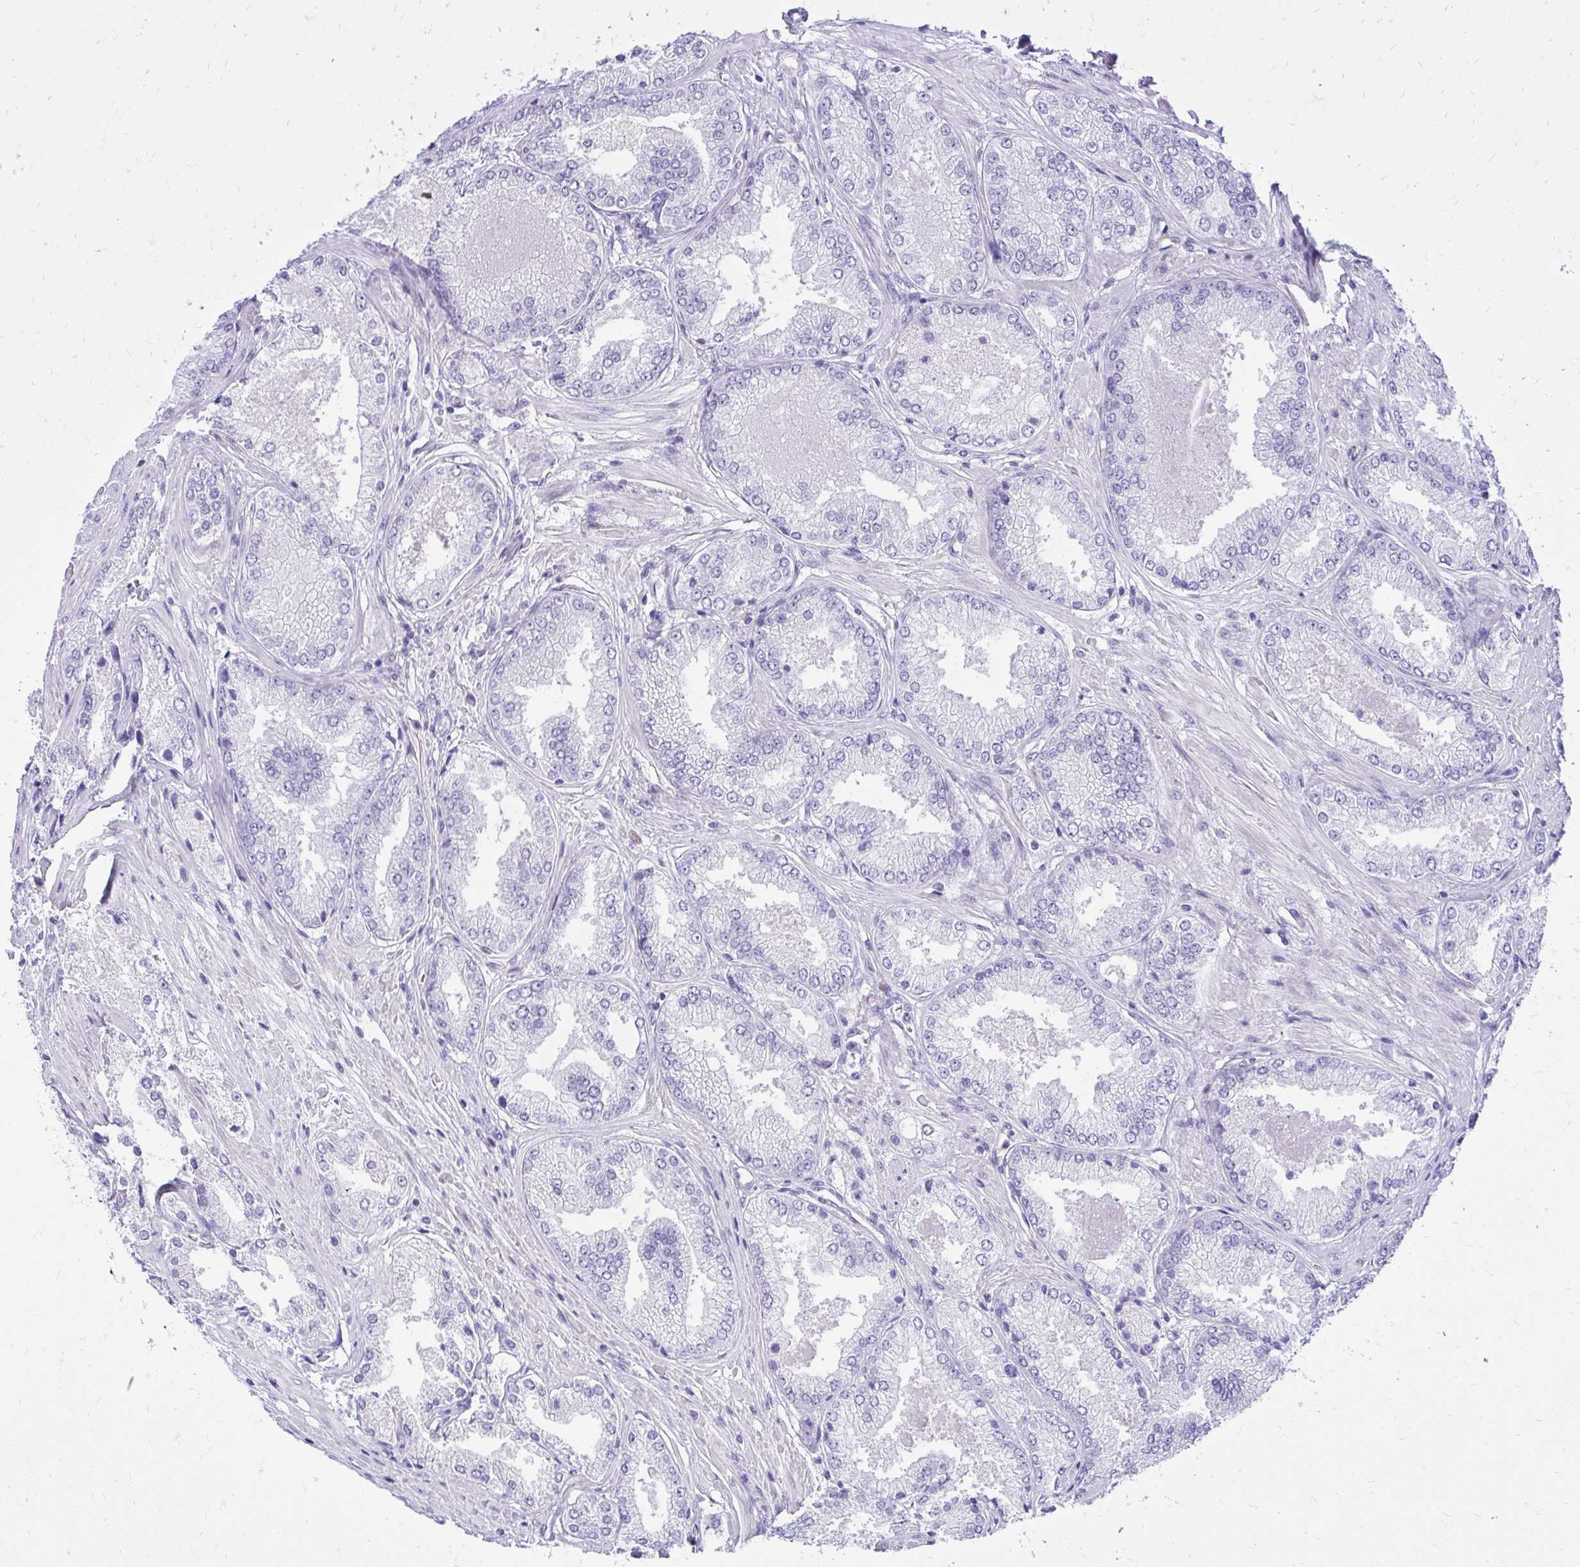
{"staining": {"intensity": "negative", "quantity": "none", "location": "none"}, "tissue": "prostate cancer", "cell_type": "Tumor cells", "image_type": "cancer", "snomed": [{"axis": "morphology", "description": "Adenocarcinoma, Low grade"}, {"axis": "topography", "description": "Prostate"}], "caption": "The histopathology image reveals no significant staining in tumor cells of prostate cancer.", "gene": "GPRIN3", "patient": {"sex": "male", "age": 68}}